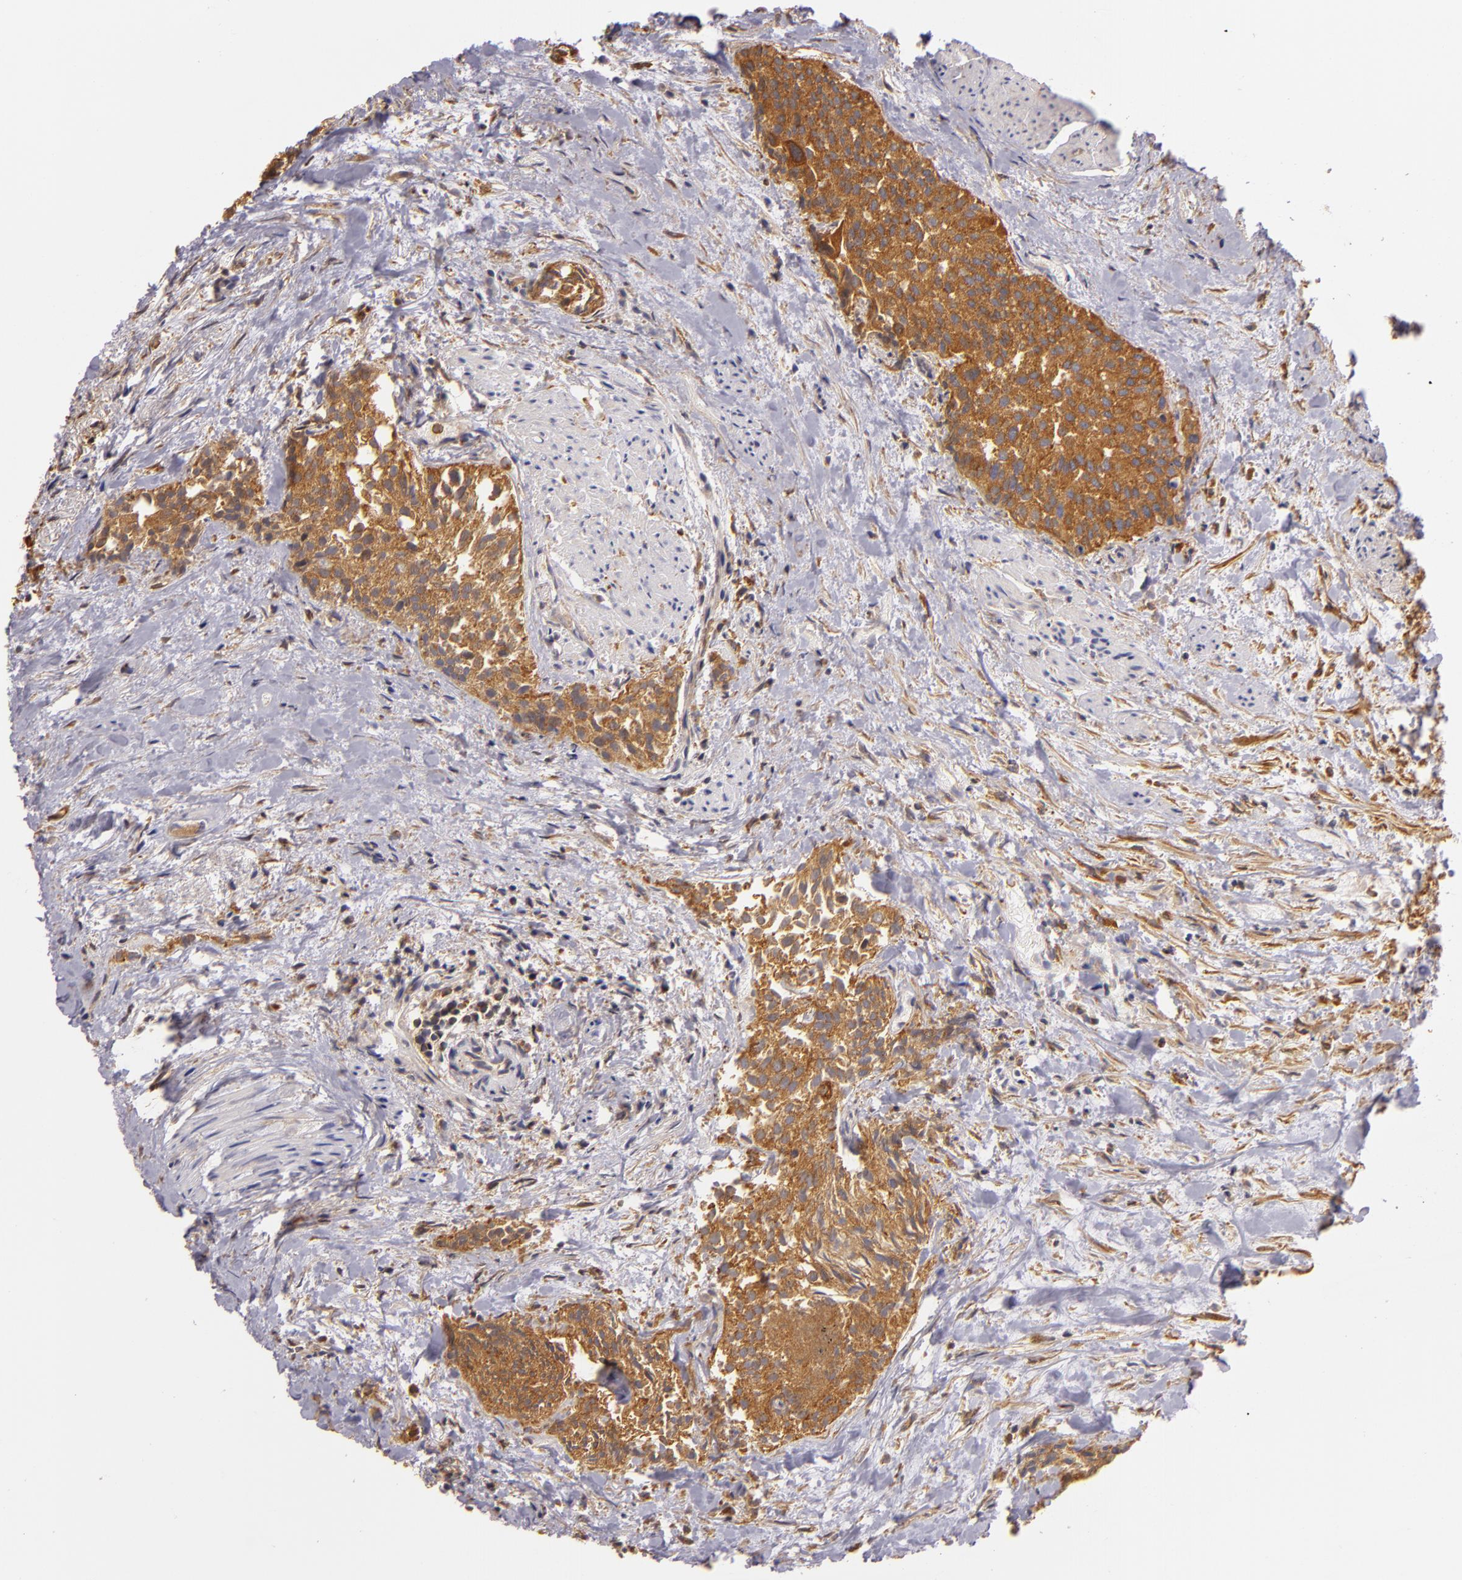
{"staining": {"intensity": "strong", "quantity": ">75%", "location": "cytoplasmic/membranous"}, "tissue": "urothelial cancer", "cell_type": "Tumor cells", "image_type": "cancer", "snomed": [{"axis": "morphology", "description": "Urothelial carcinoma, High grade"}, {"axis": "topography", "description": "Urinary bladder"}], "caption": "Strong cytoplasmic/membranous positivity for a protein is seen in about >75% of tumor cells of urothelial cancer using immunohistochemistry (IHC).", "gene": "TOM1", "patient": {"sex": "female", "age": 78}}